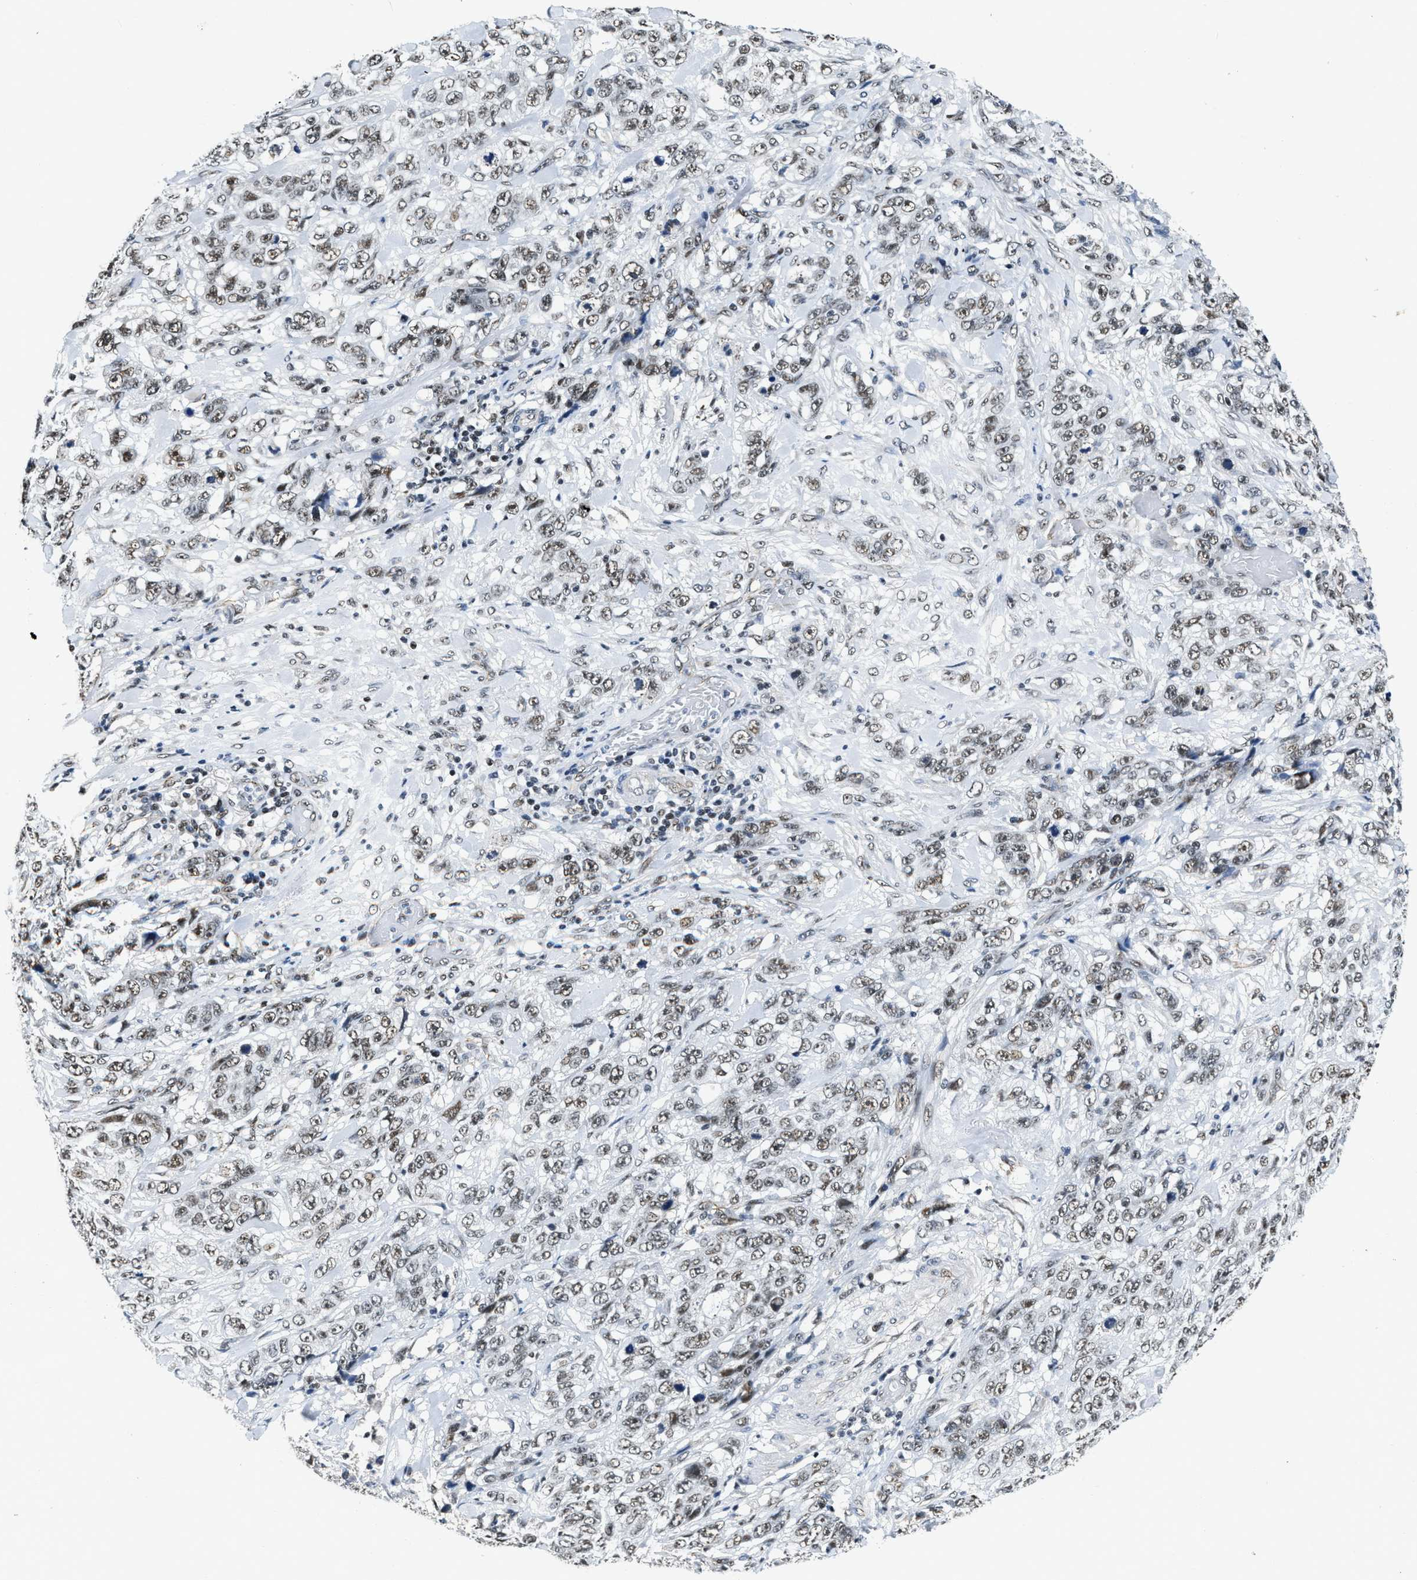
{"staining": {"intensity": "weak", "quantity": ">75%", "location": "nuclear"}, "tissue": "stomach cancer", "cell_type": "Tumor cells", "image_type": "cancer", "snomed": [{"axis": "morphology", "description": "Adenocarcinoma, NOS"}, {"axis": "topography", "description": "Stomach"}], "caption": "Protein staining by IHC exhibits weak nuclear expression in approximately >75% of tumor cells in stomach adenocarcinoma.", "gene": "CCNE1", "patient": {"sex": "male", "age": 48}}